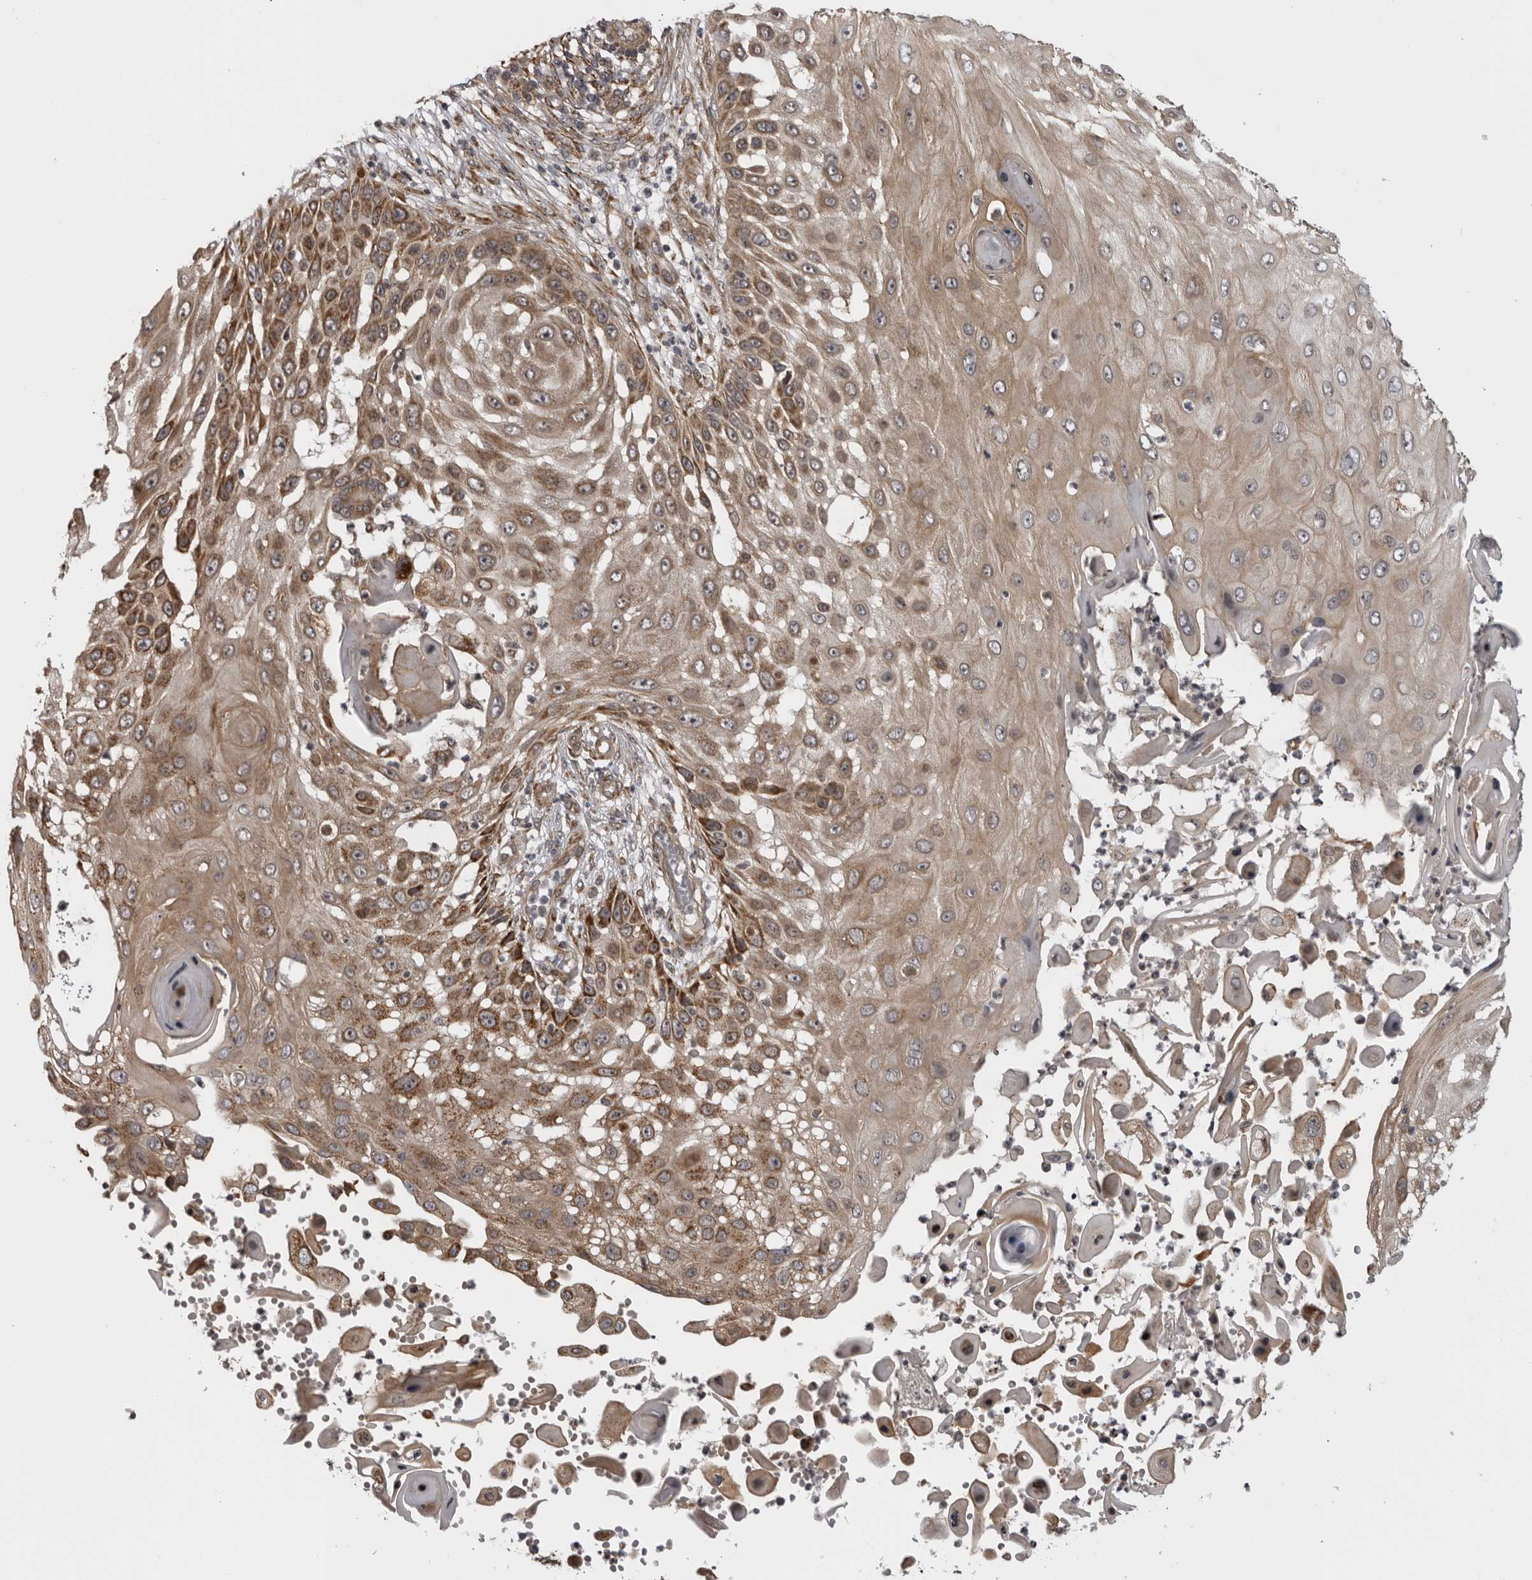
{"staining": {"intensity": "strong", "quantity": "25%-75%", "location": "cytoplasmic/membranous"}, "tissue": "skin cancer", "cell_type": "Tumor cells", "image_type": "cancer", "snomed": [{"axis": "morphology", "description": "Squamous cell carcinoma, NOS"}, {"axis": "topography", "description": "Skin"}], "caption": "Protein expression analysis of skin cancer displays strong cytoplasmic/membranous positivity in approximately 25%-75% of tumor cells. Nuclei are stained in blue.", "gene": "DNAH14", "patient": {"sex": "female", "age": 44}}